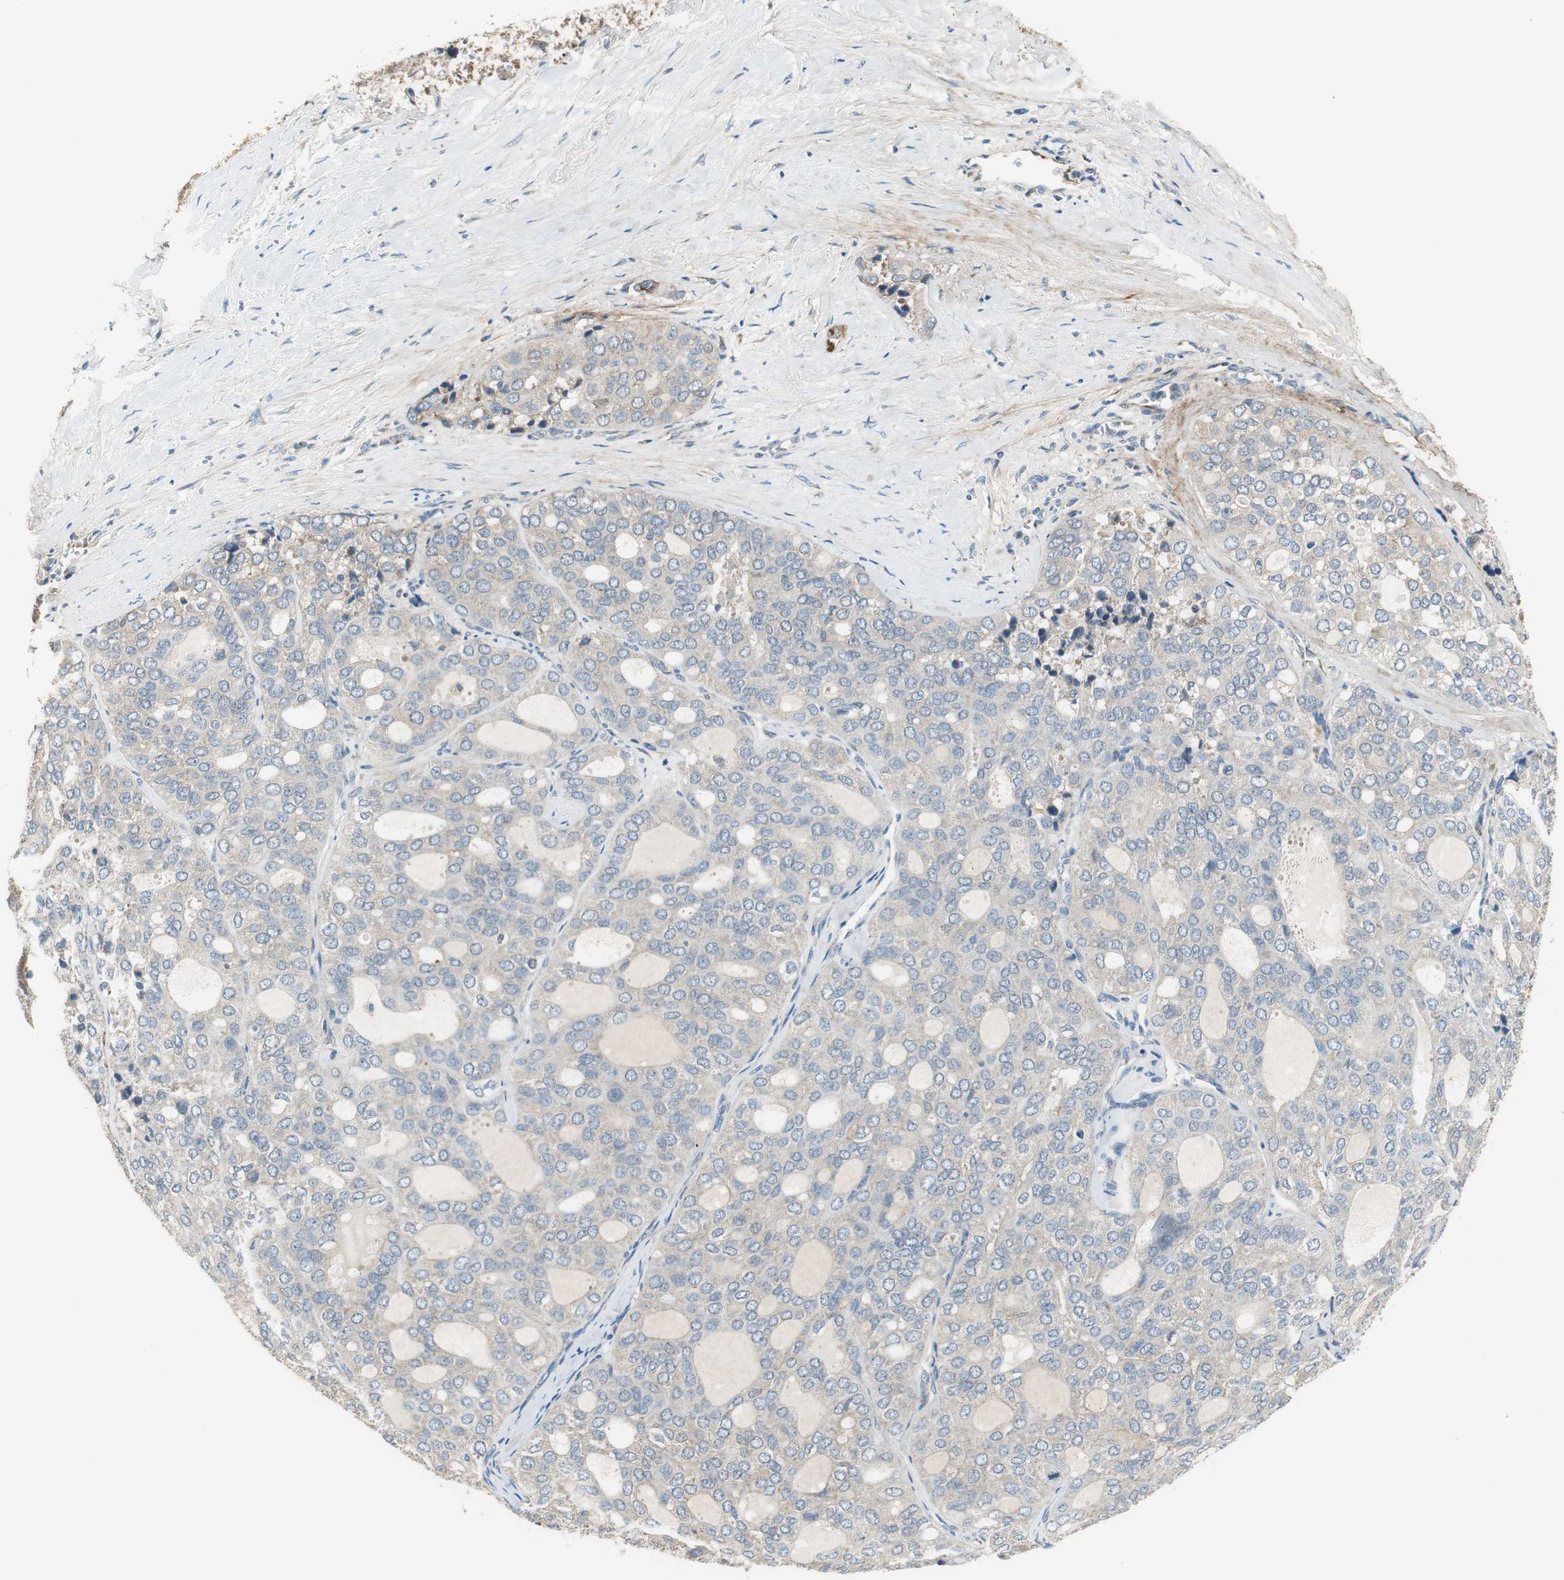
{"staining": {"intensity": "weak", "quantity": "25%-75%", "location": "cytoplasmic/membranous"}, "tissue": "thyroid cancer", "cell_type": "Tumor cells", "image_type": "cancer", "snomed": [{"axis": "morphology", "description": "Follicular adenoma carcinoma, NOS"}, {"axis": "topography", "description": "Thyroid gland"}], "caption": "The image reveals a brown stain indicating the presence of a protein in the cytoplasmic/membranous of tumor cells in thyroid follicular adenoma carcinoma.", "gene": "MSTO1", "patient": {"sex": "male", "age": 75}}